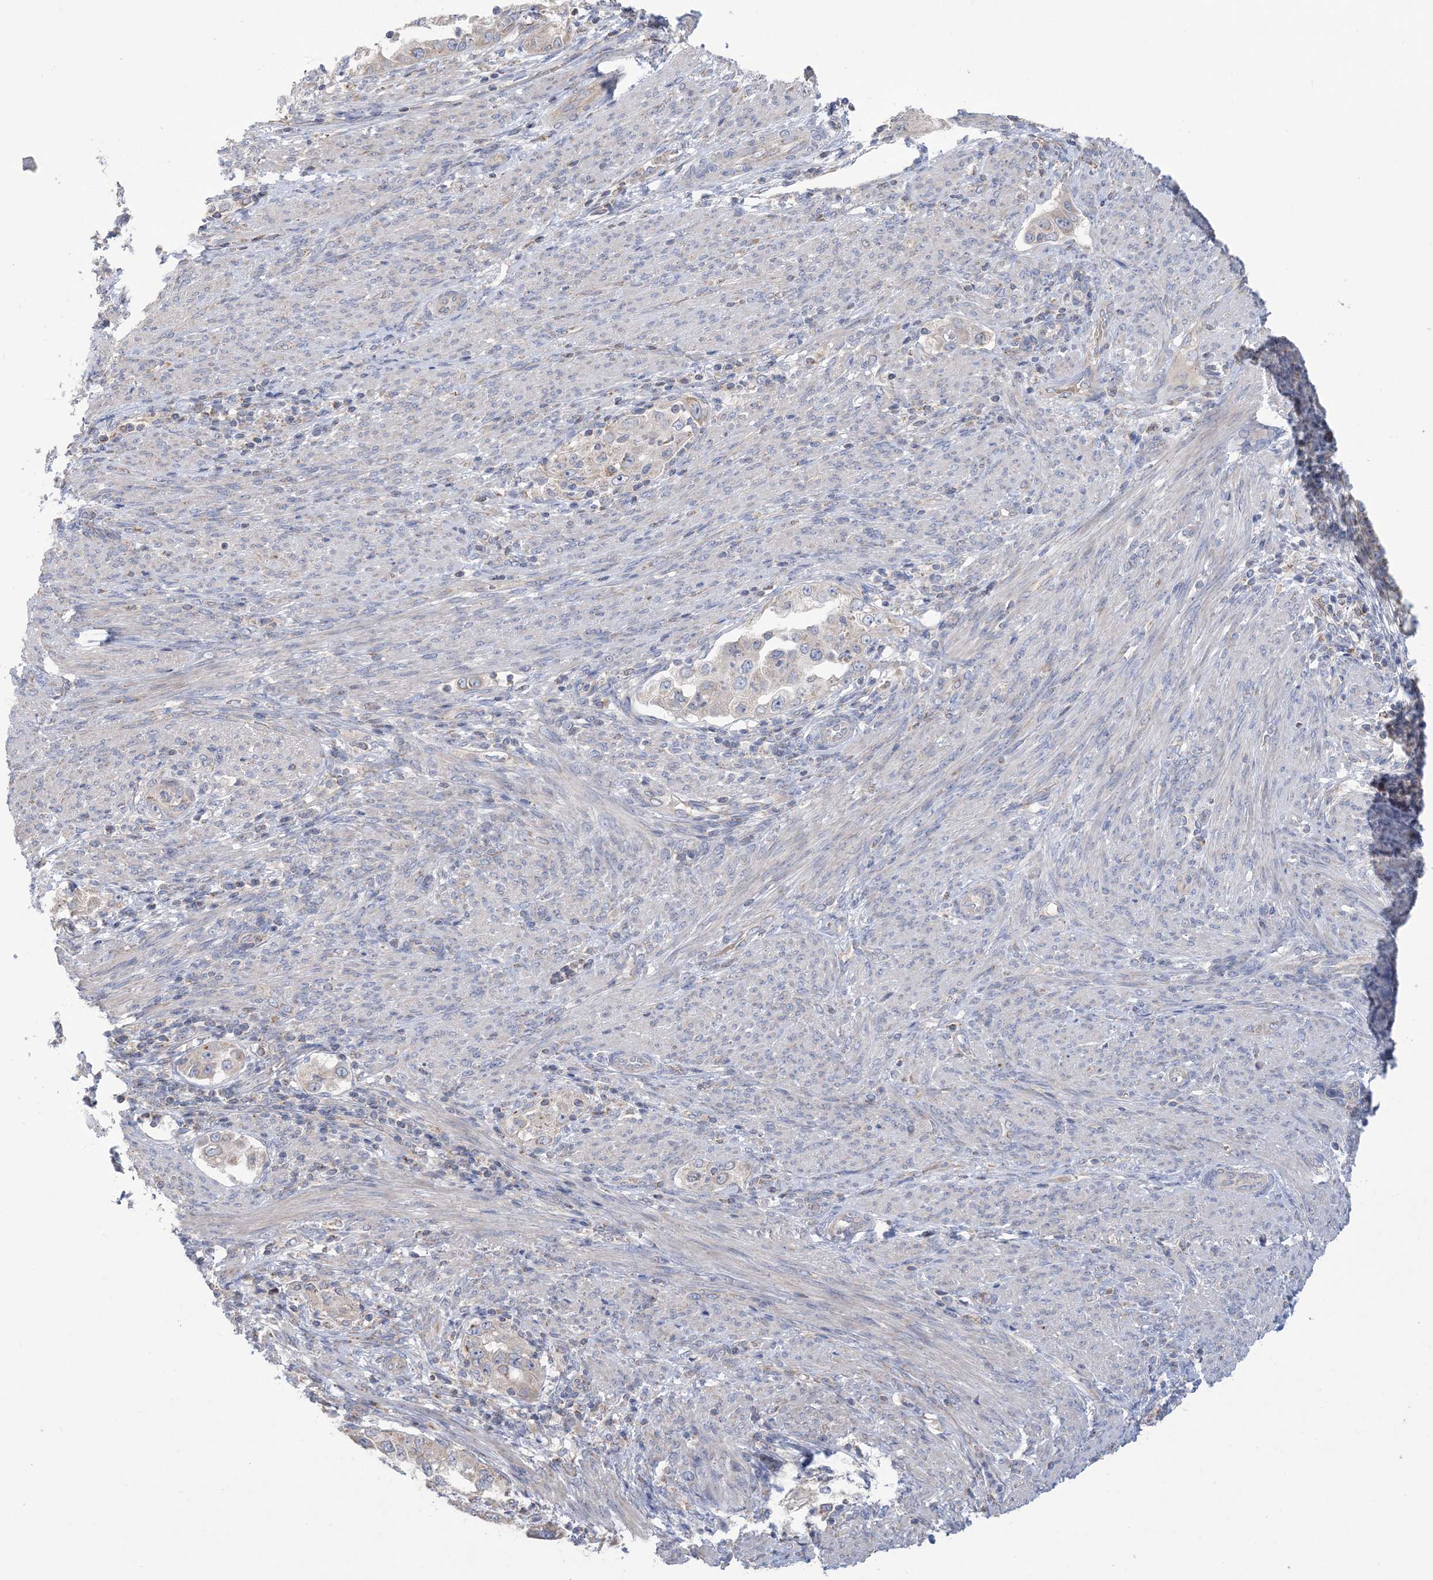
{"staining": {"intensity": "negative", "quantity": "none", "location": "none"}, "tissue": "endometrial cancer", "cell_type": "Tumor cells", "image_type": "cancer", "snomed": [{"axis": "morphology", "description": "Adenocarcinoma, NOS"}, {"axis": "topography", "description": "Endometrium"}], "caption": "Immunohistochemistry image of neoplastic tissue: endometrial adenocarcinoma stained with DAB demonstrates no significant protein positivity in tumor cells. (Immunohistochemistry, brightfield microscopy, high magnification).", "gene": "CLEC16A", "patient": {"sex": "female", "age": 85}}